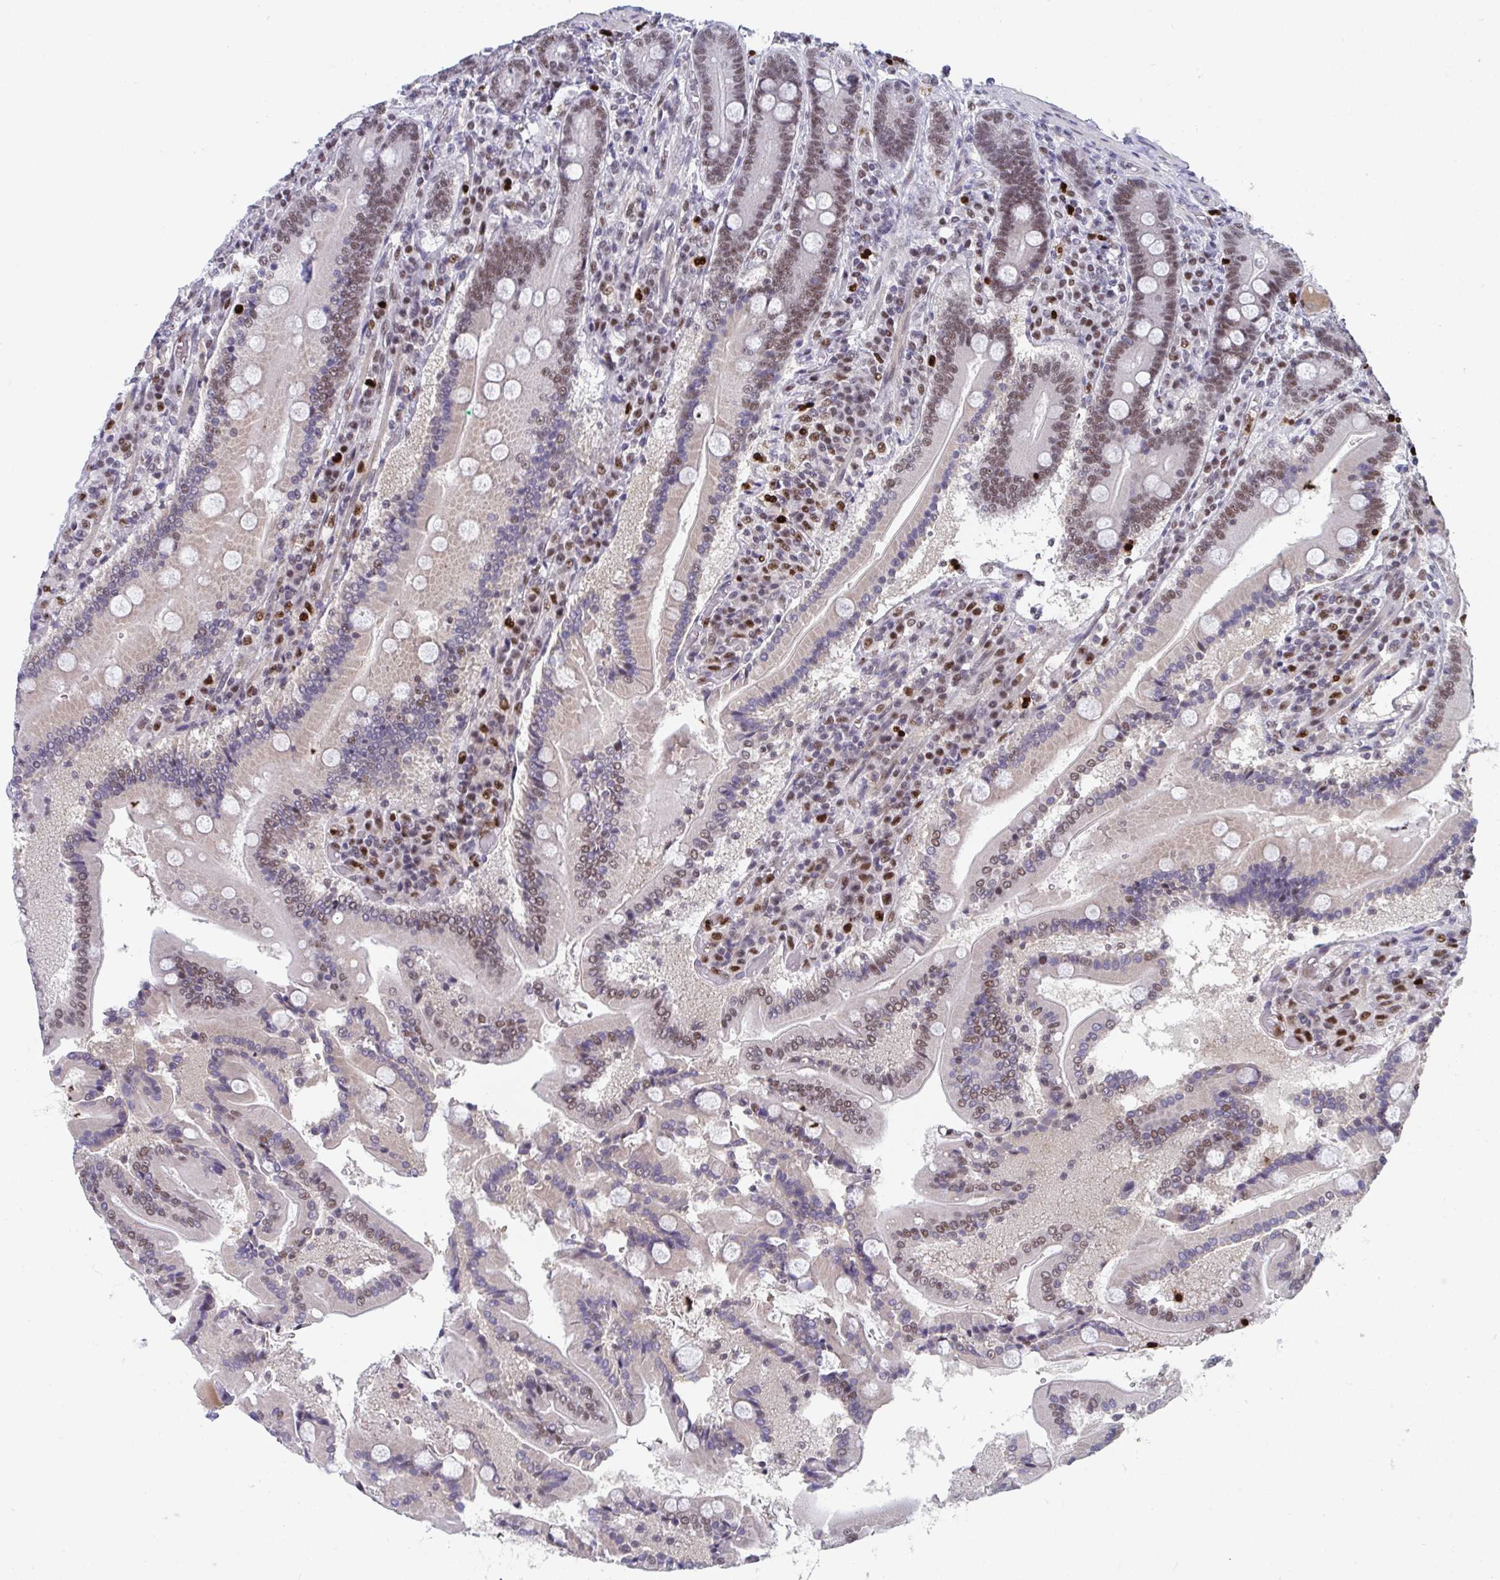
{"staining": {"intensity": "moderate", "quantity": ">75%", "location": "nuclear"}, "tissue": "duodenum", "cell_type": "Glandular cells", "image_type": "normal", "snomed": [{"axis": "morphology", "description": "Normal tissue, NOS"}, {"axis": "topography", "description": "Duodenum"}], "caption": "This image displays immunohistochemistry (IHC) staining of normal human duodenum, with medium moderate nuclear staining in about >75% of glandular cells.", "gene": "JDP2", "patient": {"sex": "female", "age": 62}}